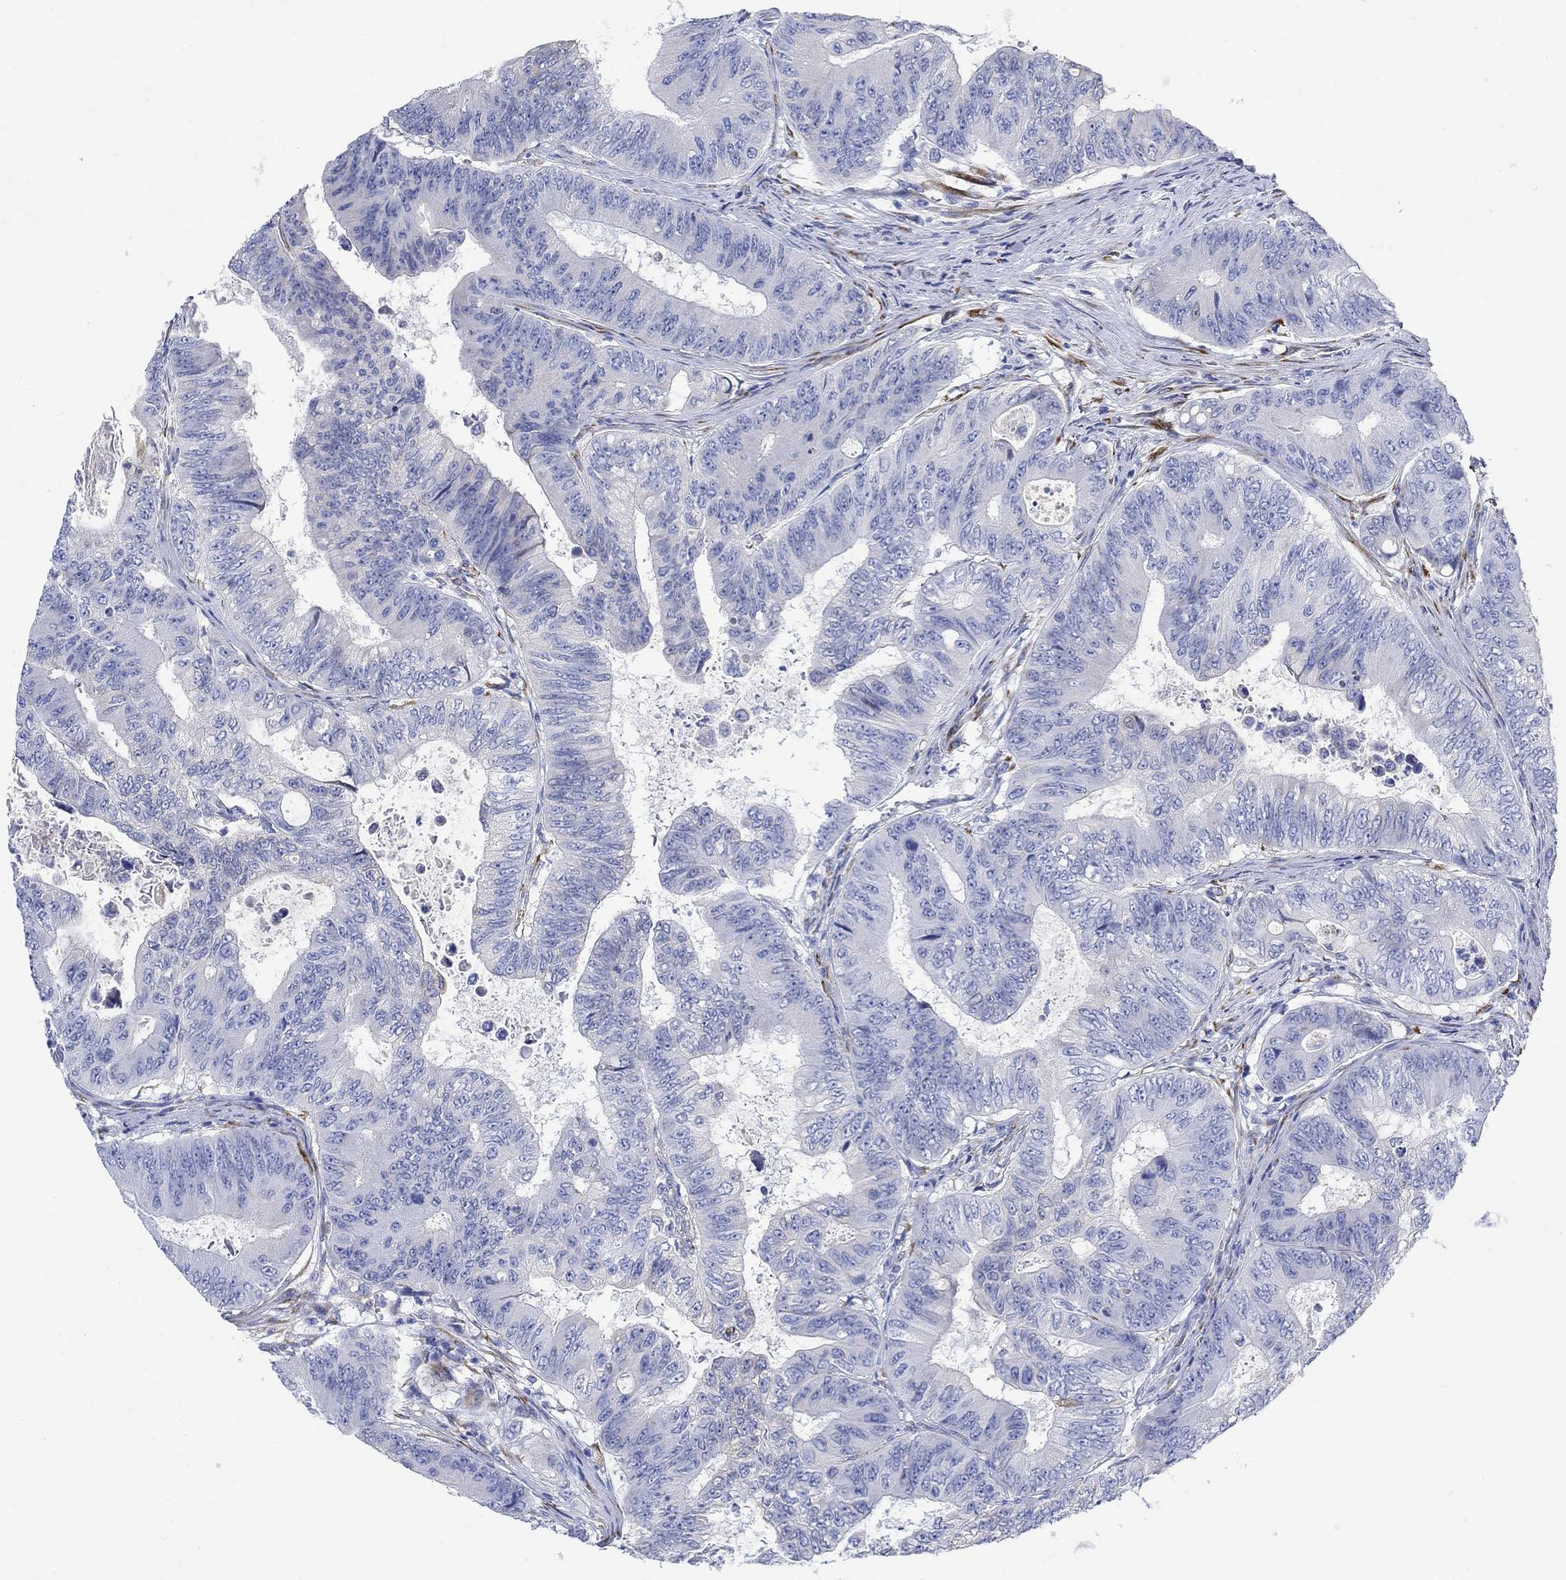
{"staining": {"intensity": "negative", "quantity": "none", "location": "none"}, "tissue": "colorectal cancer", "cell_type": "Tumor cells", "image_type": "cancer", "snomed": [{"axis": "morphology", "description": "Adenocarcinoma, NOS"}, {"axis": "topography", "description": "Colon"}], "caption": "A histopathology image of colorectal cancer (adenocarcinoma) stained for a protein exhibits no brown staining in tumor cells. Nuclei are stained in blue.", "gene": "MYL1", "patient": {"sex": "female", "age": 48}}